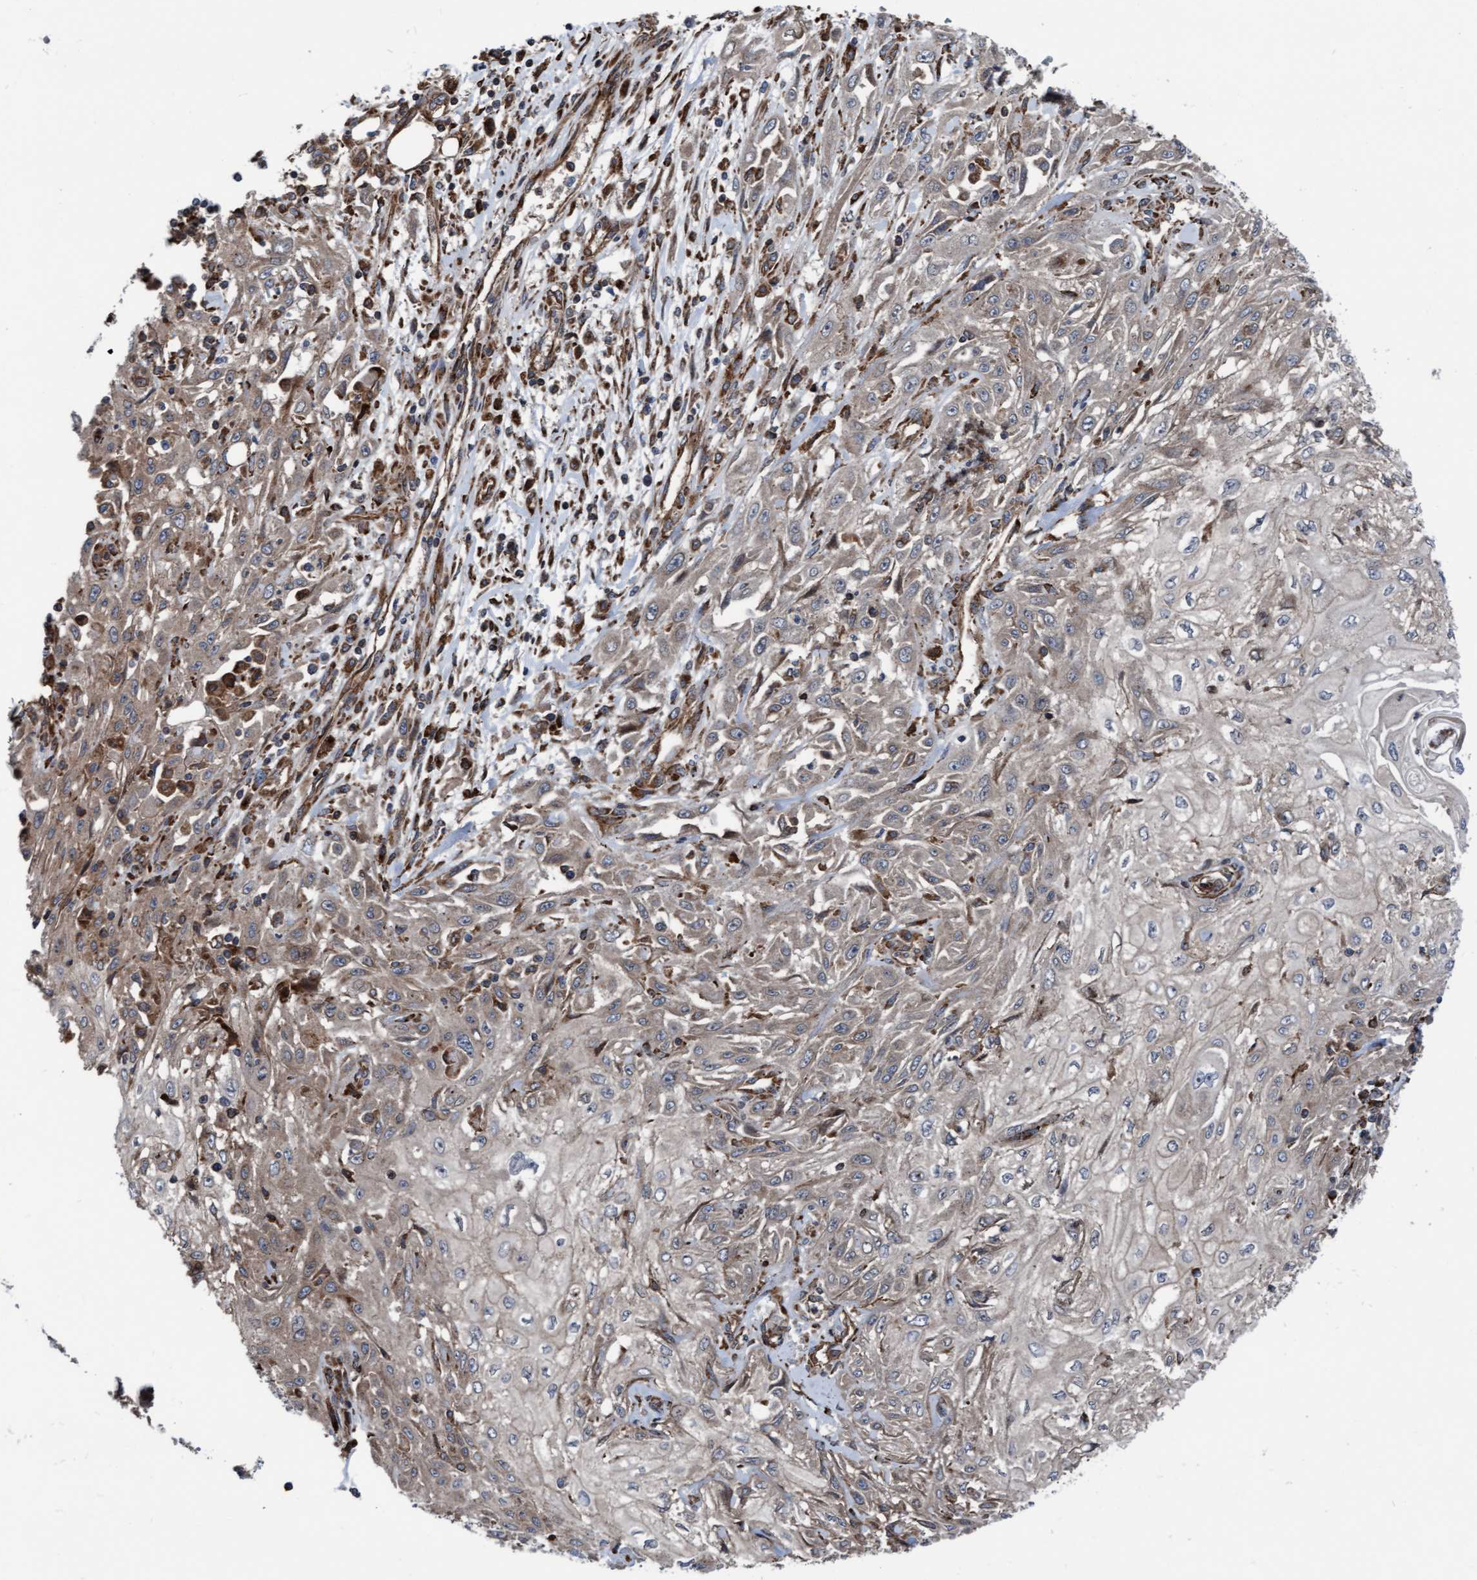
{"staining": {"intensity": "weak", "quantity": "<25%", "location": "cytoplasmic/membranous"}, "tissue": "skin cancer", "cell_type": "Tumor cells", "image_type": "cancer", "snomed": [{"axis": "morphology", "description": "Squamous cell carcinoma, NOS"}, {"axis": "morphology", "description": "Squamous cell carcinoma, metastatic, NOS"}, {"axis": "topography", "description": "Skin"}, {"axis": "topography", "description": "Lymph node"}], "caption": "This image is of skin squamous cell carcinoma stained with immunohistochemistry to label a protein in brown with the nuclei are counter-stained blue. There is no expression in tumor cells.", "gene": "RAP1GAP2", "patient": {"sex": "male", "age": 75}}